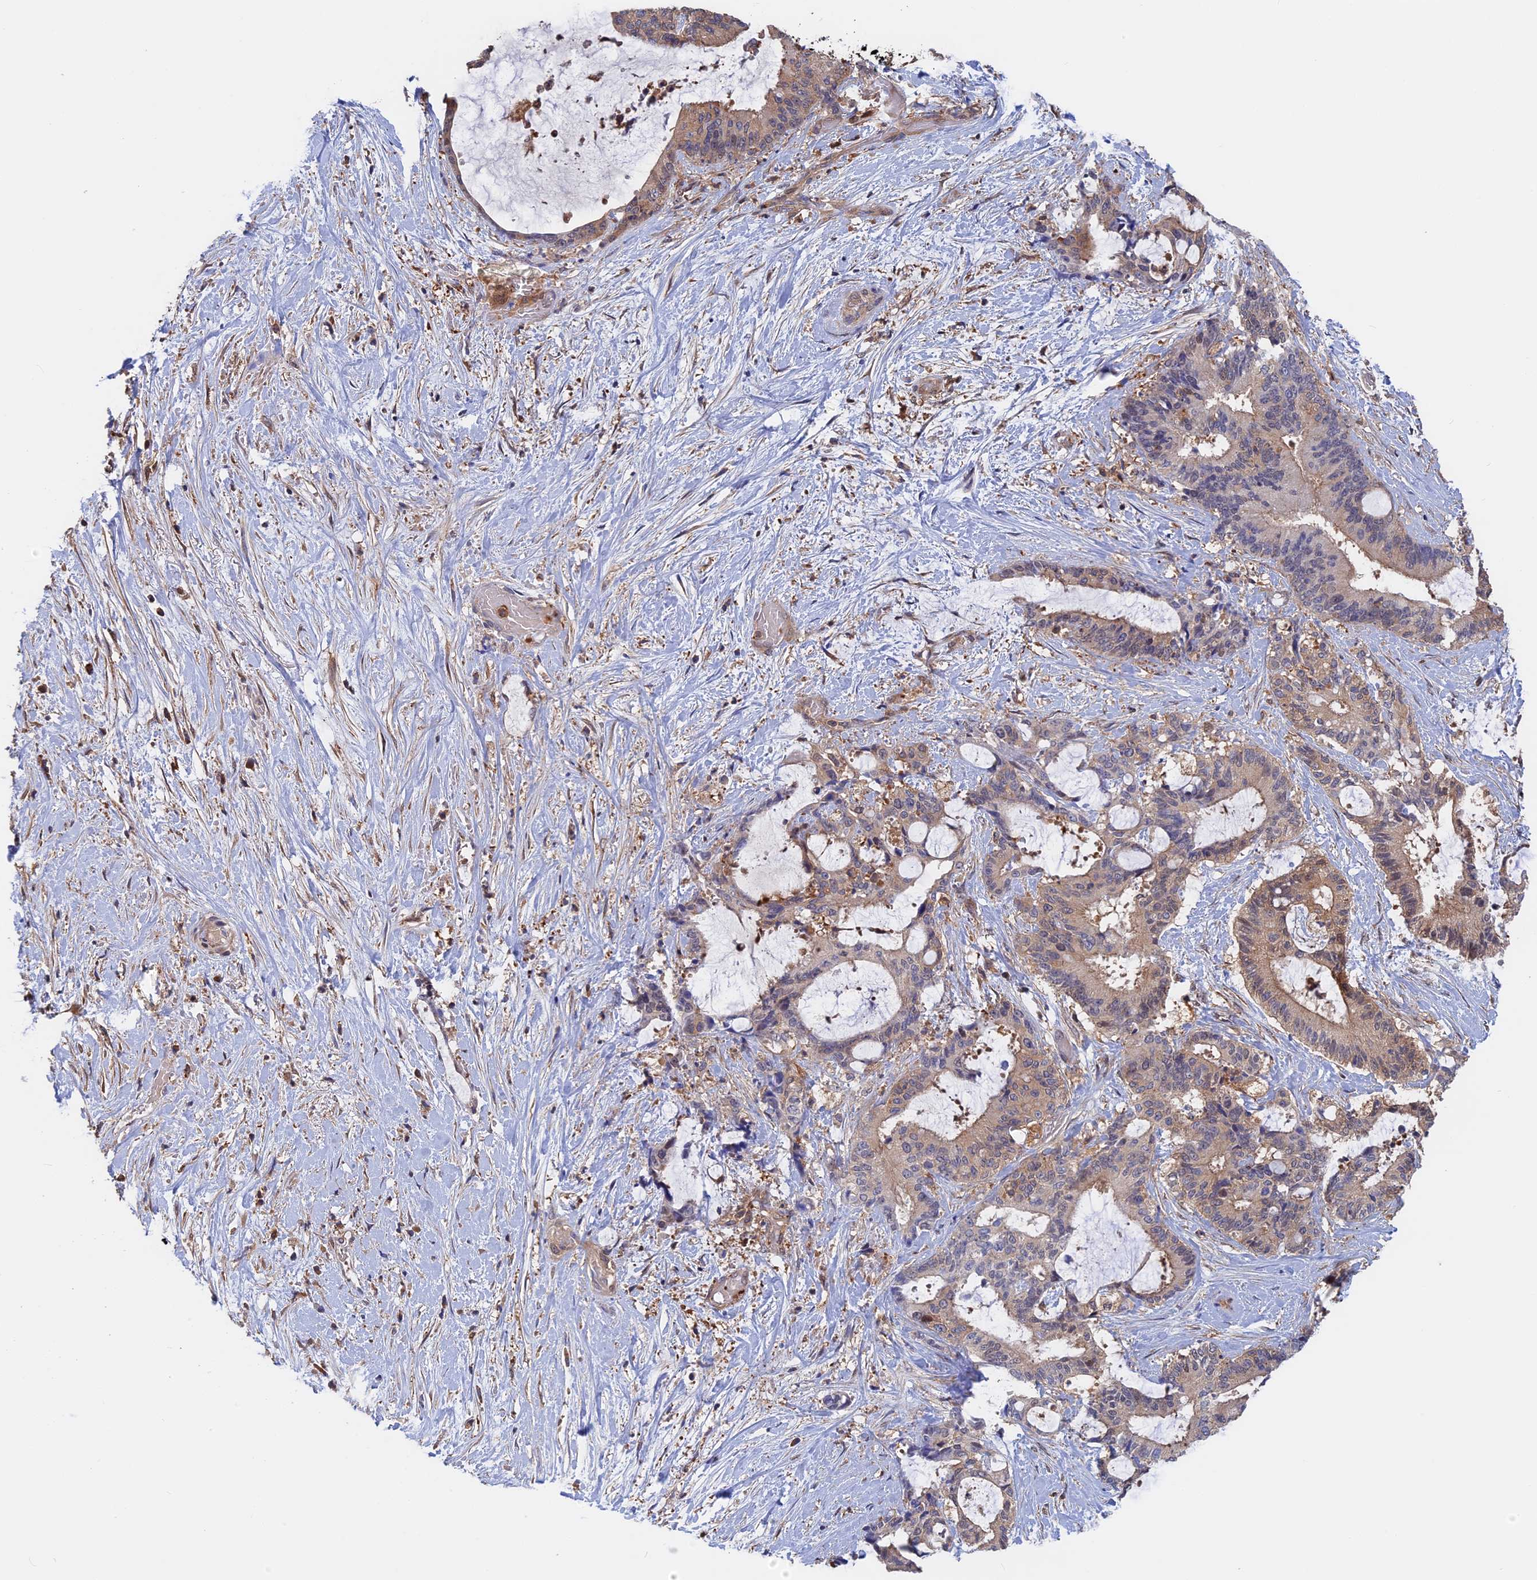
{"staining": {"intensity": "moderate", "quantity": "25%-75%", "location": "cytoplasmic/membranous"}, "tissue": "liver cancer", "cell_type": "Tumor cells", "image_type": "cancer", "snomed": [{"axis": "morphology", "description": "Normal tissue, NOS"}, {"axis": "morphology", "description": "Cholangiocarcinoma"}, {"axis": "topography", "description": "Liver"}, {"axis": "topography", "description": "Peripheral nerve tissue"}], "caption": "Immunohistochemistry (DAB) staining of human liver cholangiocarcinoma exhibits moderate cytoplasmic/membranous protein positivity in approximately 25%-75% of tumor cells.", "gene": "BLVRA", "patient": {"sex": "female", "age": 73}}